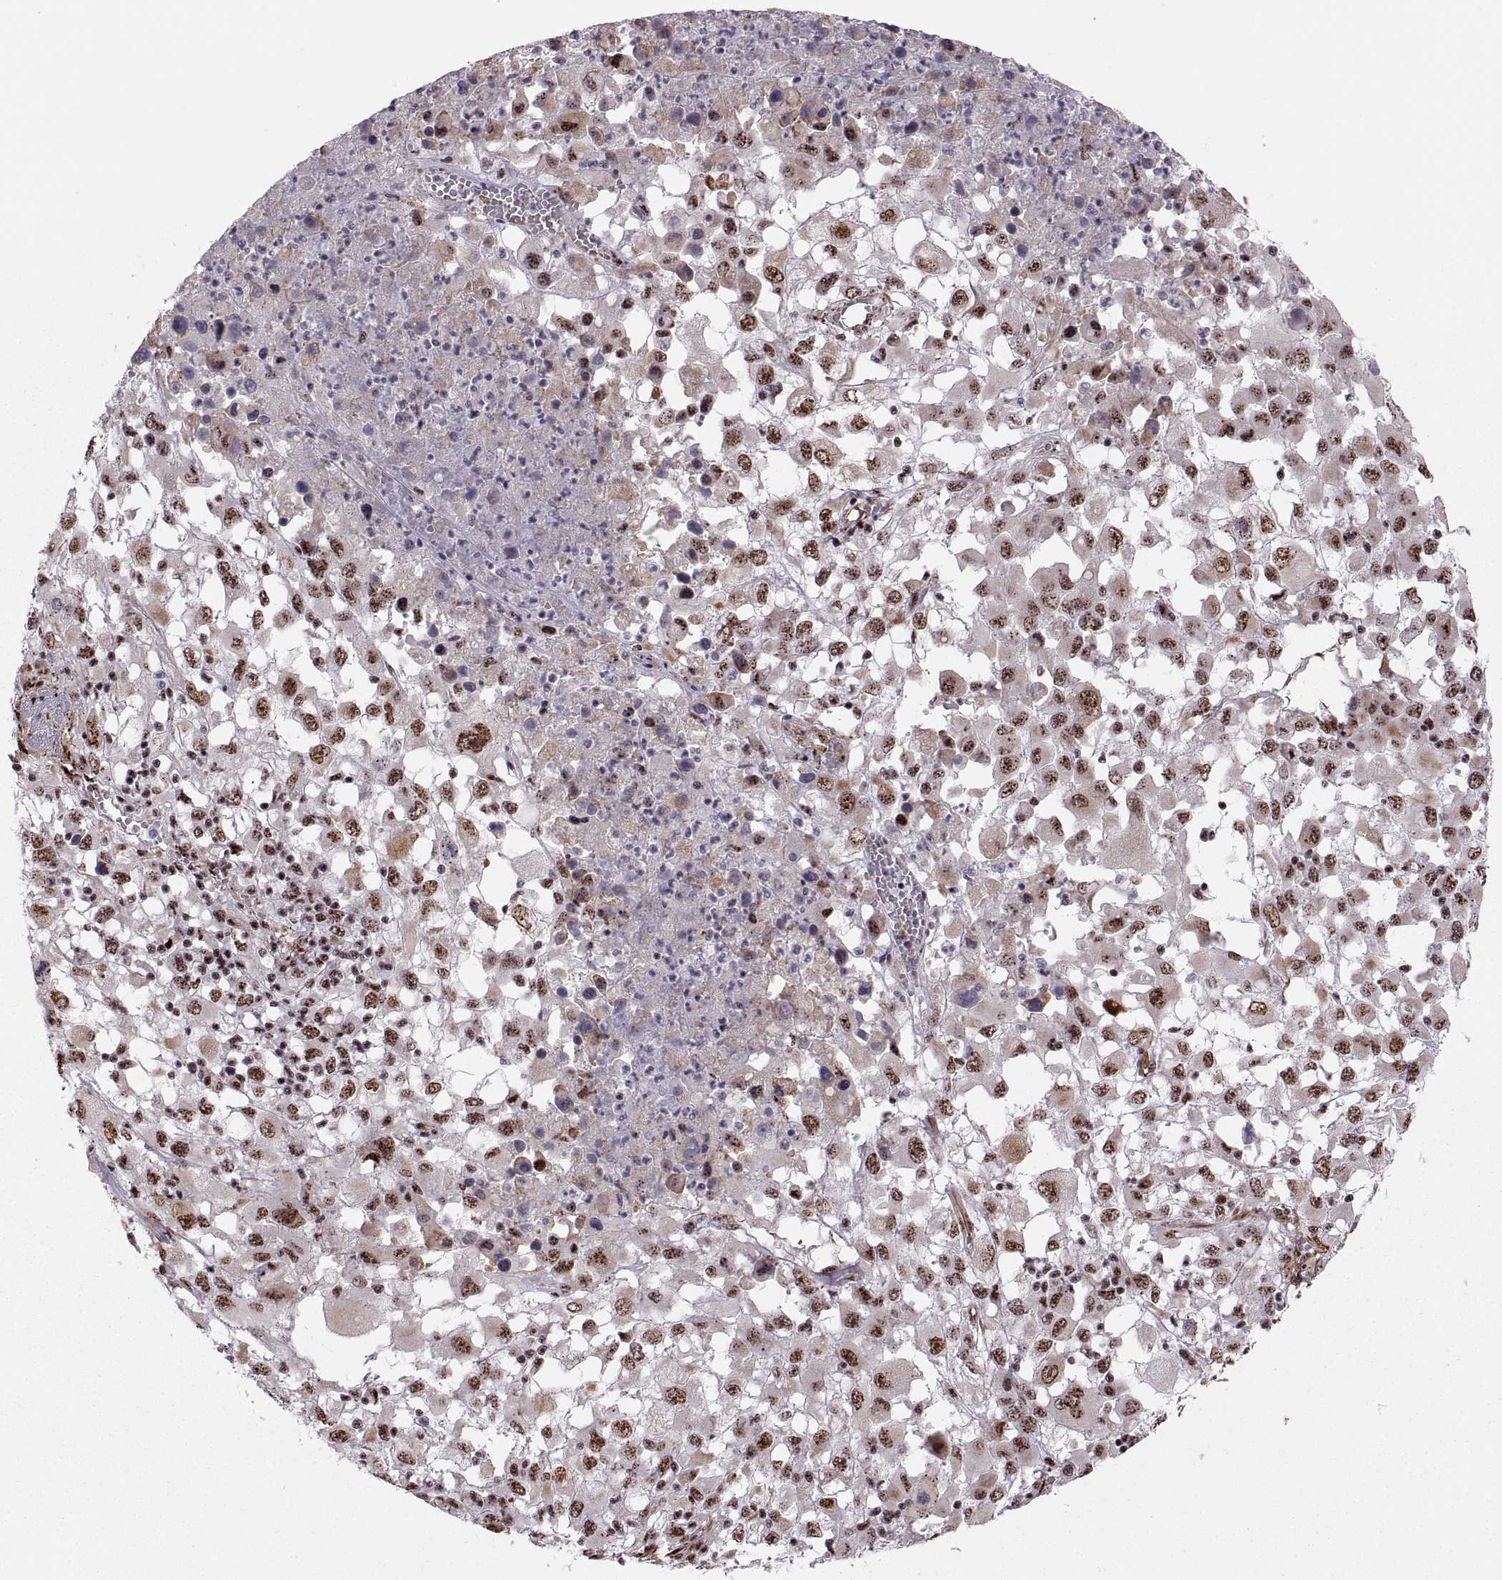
{"staining": {"intensity": "strong", "quantity": ">75%", "location": "nuclear"}, "tissue": "melanoma", "cell_type": "Tumor cells", "image_type": "cancer", "snomed": [{"axis": "morphology", "description": "Malignant melanoma, Metastatic site"}, {"axis": "topography", "description": "Soft tissue"}], "caption": "Immunohistochemistry histopathology image of human malignant melanoma (metastatic site) stained for a protein (brown), which shows high levels of strong nuclear positivity in about >75% of tumor cells.", "gene": "ZCCHC17", "patient": {"sex": "male", "age": 50}}